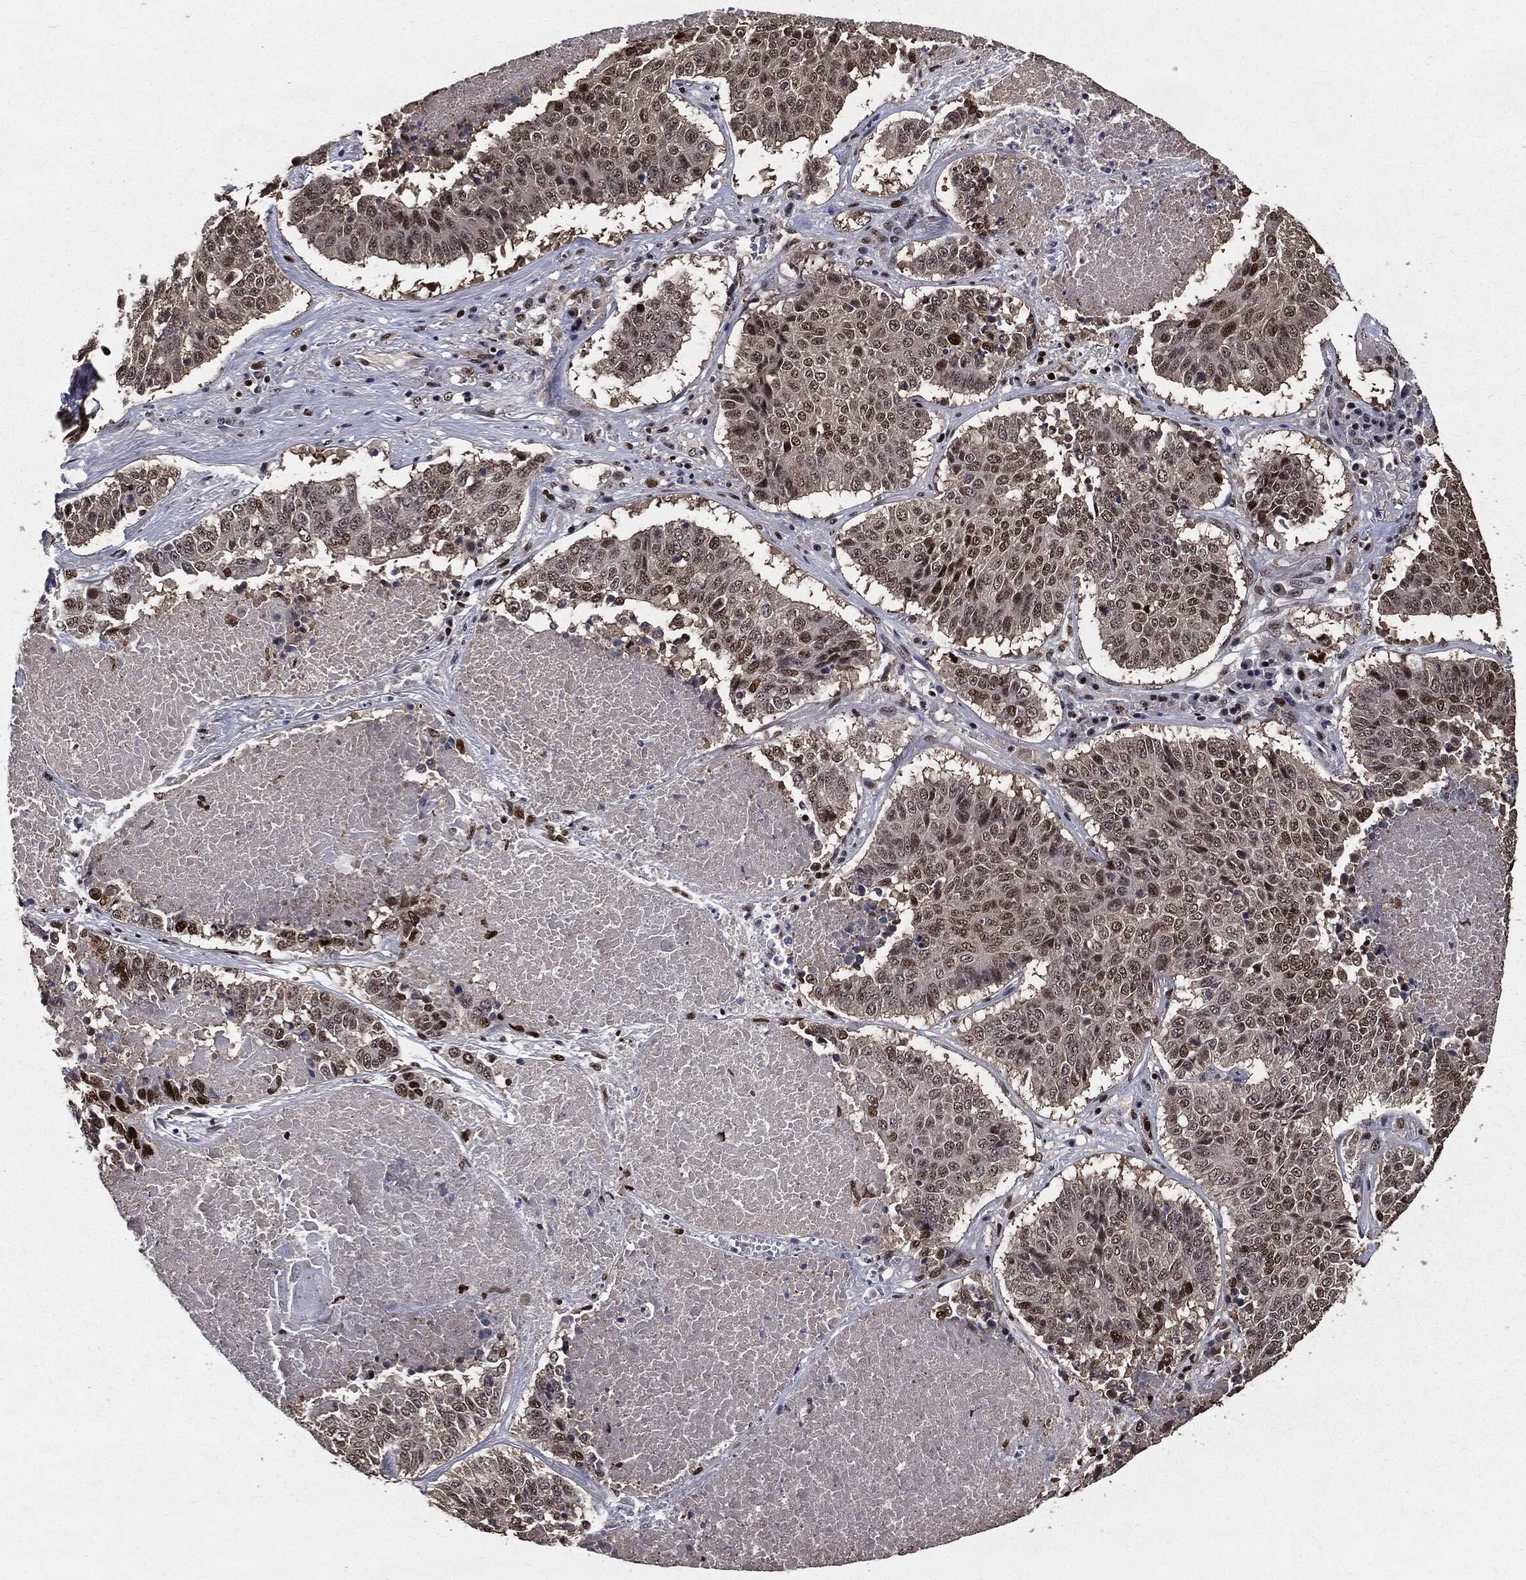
{"staining": {"intensity": "strong", "quantity": "<25%", "location": "nuclear"}, "tissue": "lung cancer", "cell_type": "Tumor cells", "image_type": "cancer", "snomed": [{"axis": "morphology", "description": "Squamous cell carcinoma, NOS"}, {"axis": "topography", "description": "Lung"}], "caption": "Immunohistochemical staining of lung squamous cell carcinoma exhibits medium levels of strong nuclear protein expression in approximately <25% of tumor cells.", "gene": "JUN", "patient": {"sex": "male", "age": 64}}